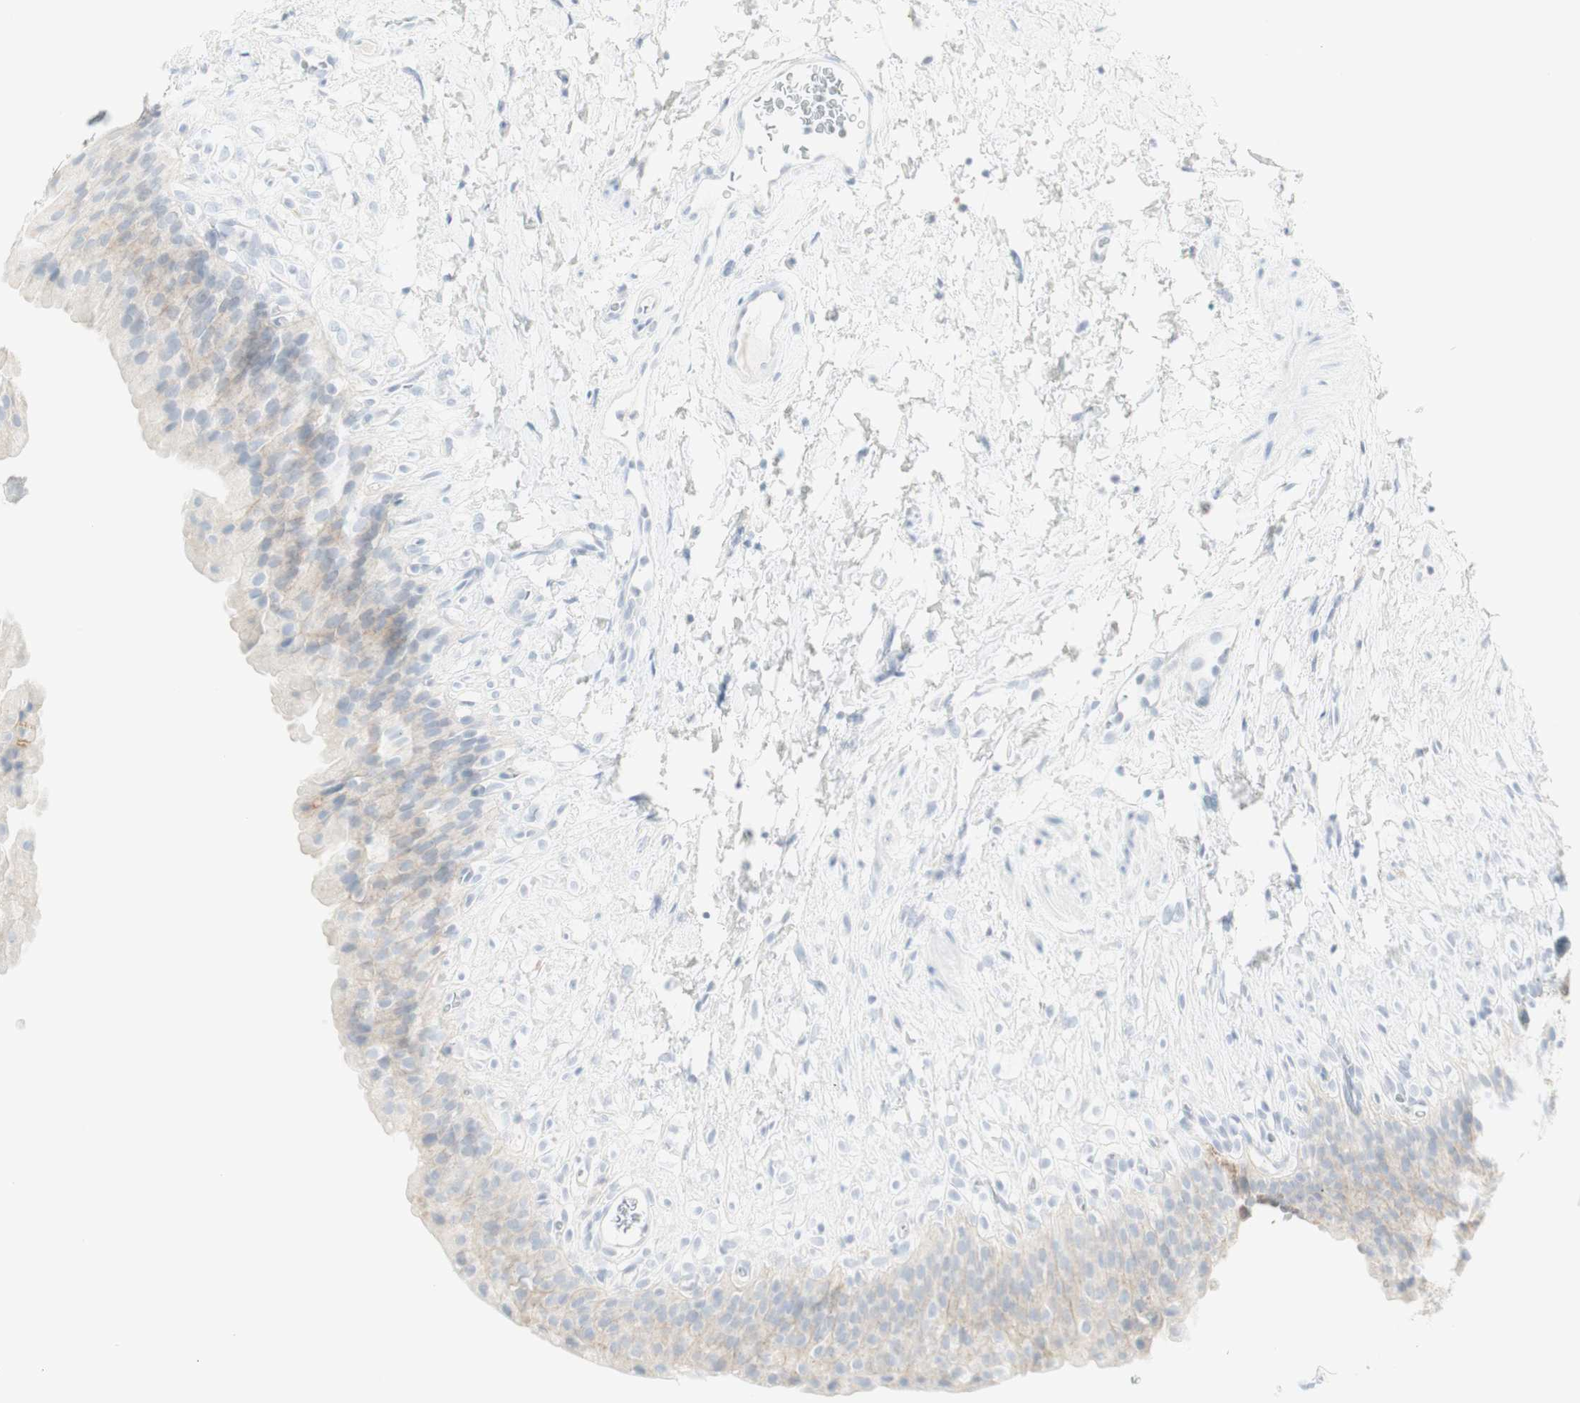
{"staining": {"intensity": "moderate", "quantity": "<25%", "location": "cytoplasmic/membranous"}, "tissue": "urinary bladder", "cell_type": "Urothelial cells", "image_type": "normal", "snomed": [{"axis": "morphology", "description": "Normal tissue, NOS"}, {"axis": "topography", "description": "Urinary bladder"}], "caption": "Immunohistochemical staining of benign human urinary bladder demonstrates moderate cytoplasmic/membranous protein positivity in about <25% of urothelial cells. Immunohistochemistry stains the protein in brown and the nuclei are stained blue.", "gene": "MDK", "patient": {"sex": "female", "age": 79}}